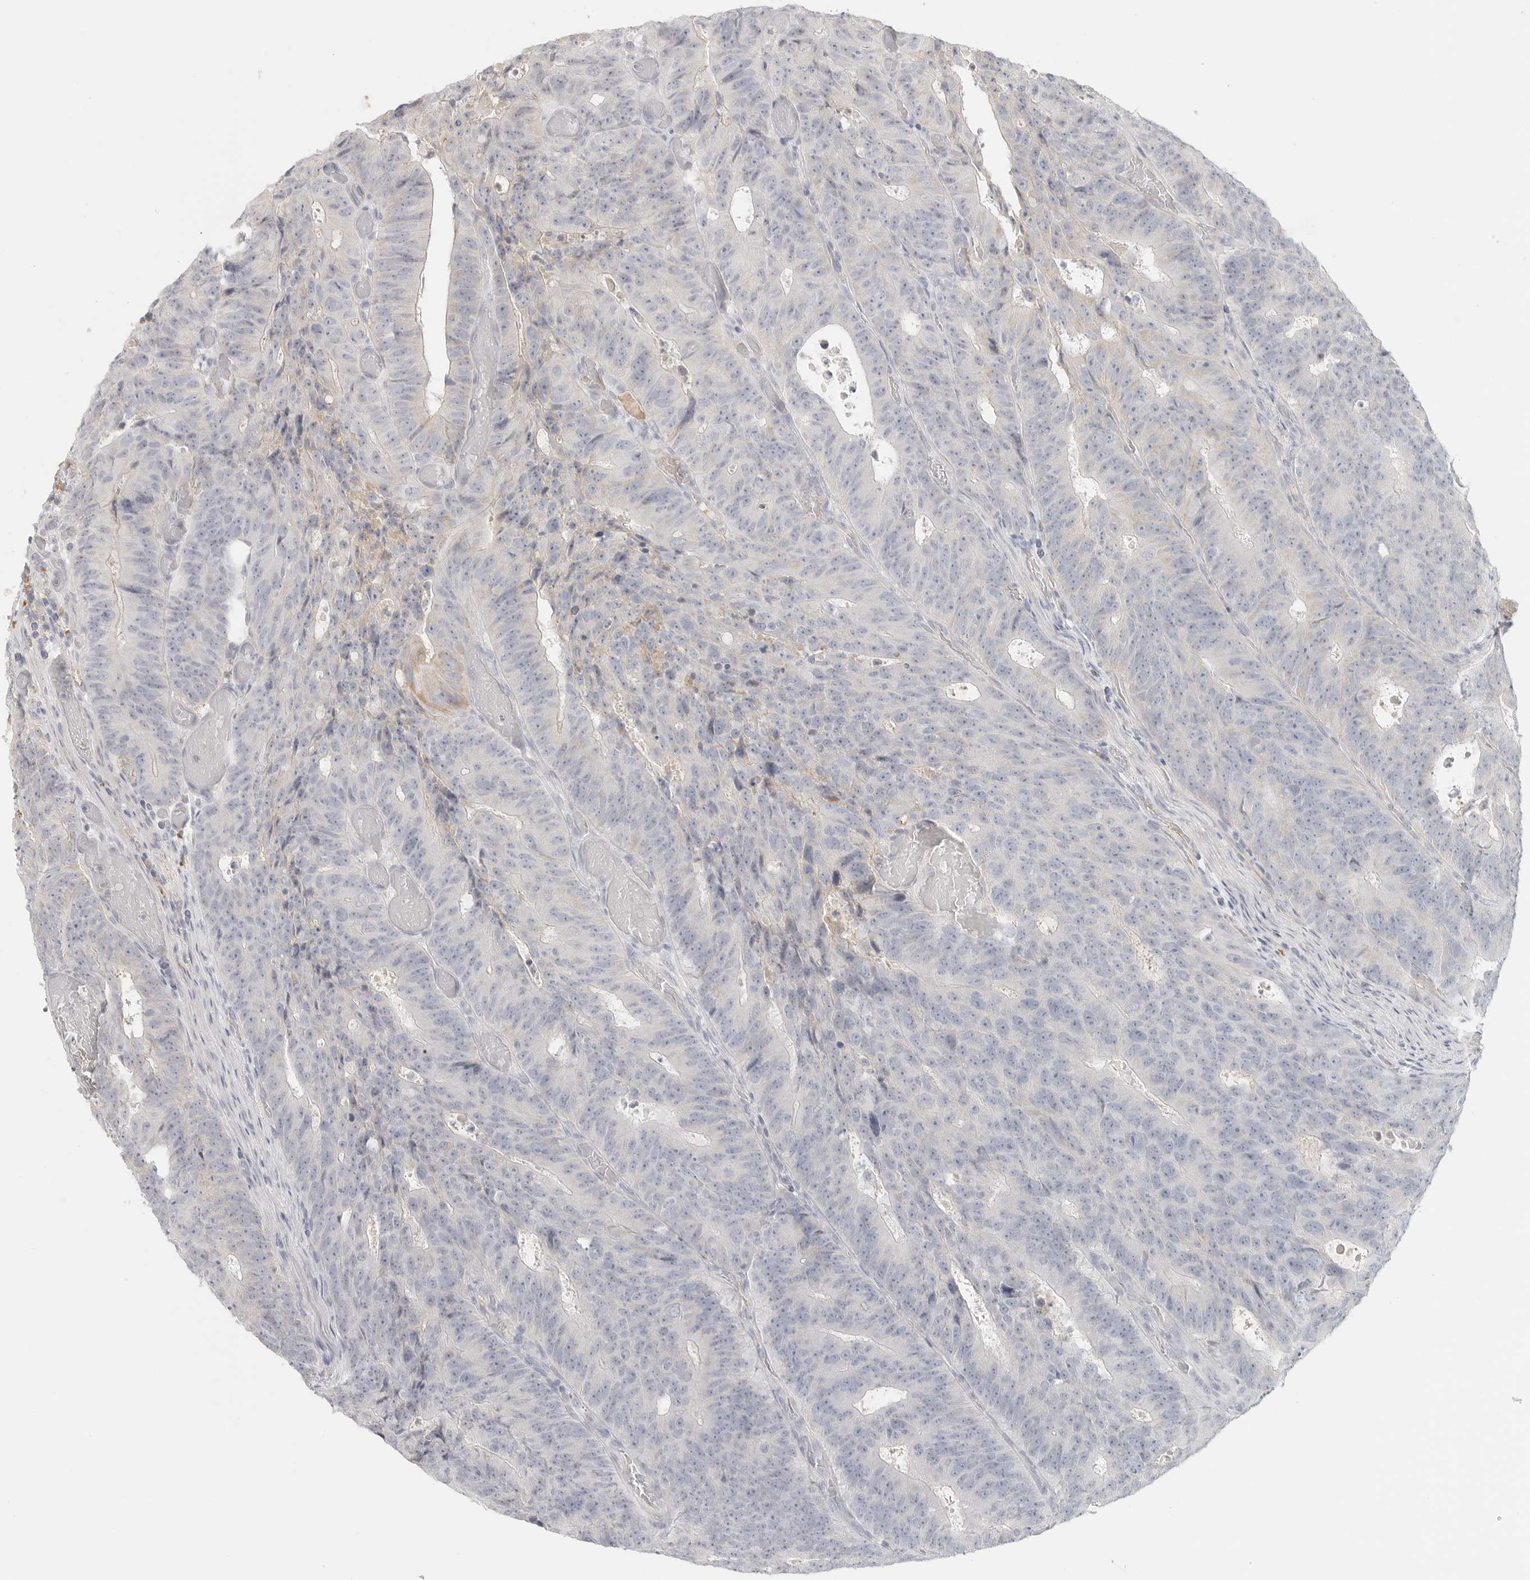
{"staining": {"intensity": "negative", "quantity": "none", "location": "none"}, "tissue": "colorectal cancer", "cell_type": "Tumor cells", "image_type": "cancer", "snomed": [{"axis": "morphology", "description": "Adenocarcinoma, NOS"}, {"axis": "topography", "description": "Colon"}], "caption": "Adenocarcinoma (colorectal) was stained to show a protein in brown. There is no significant staining in tumor cells.", "gene": "SLC25A36", "patient": {"sex": "male", "age": 87}}